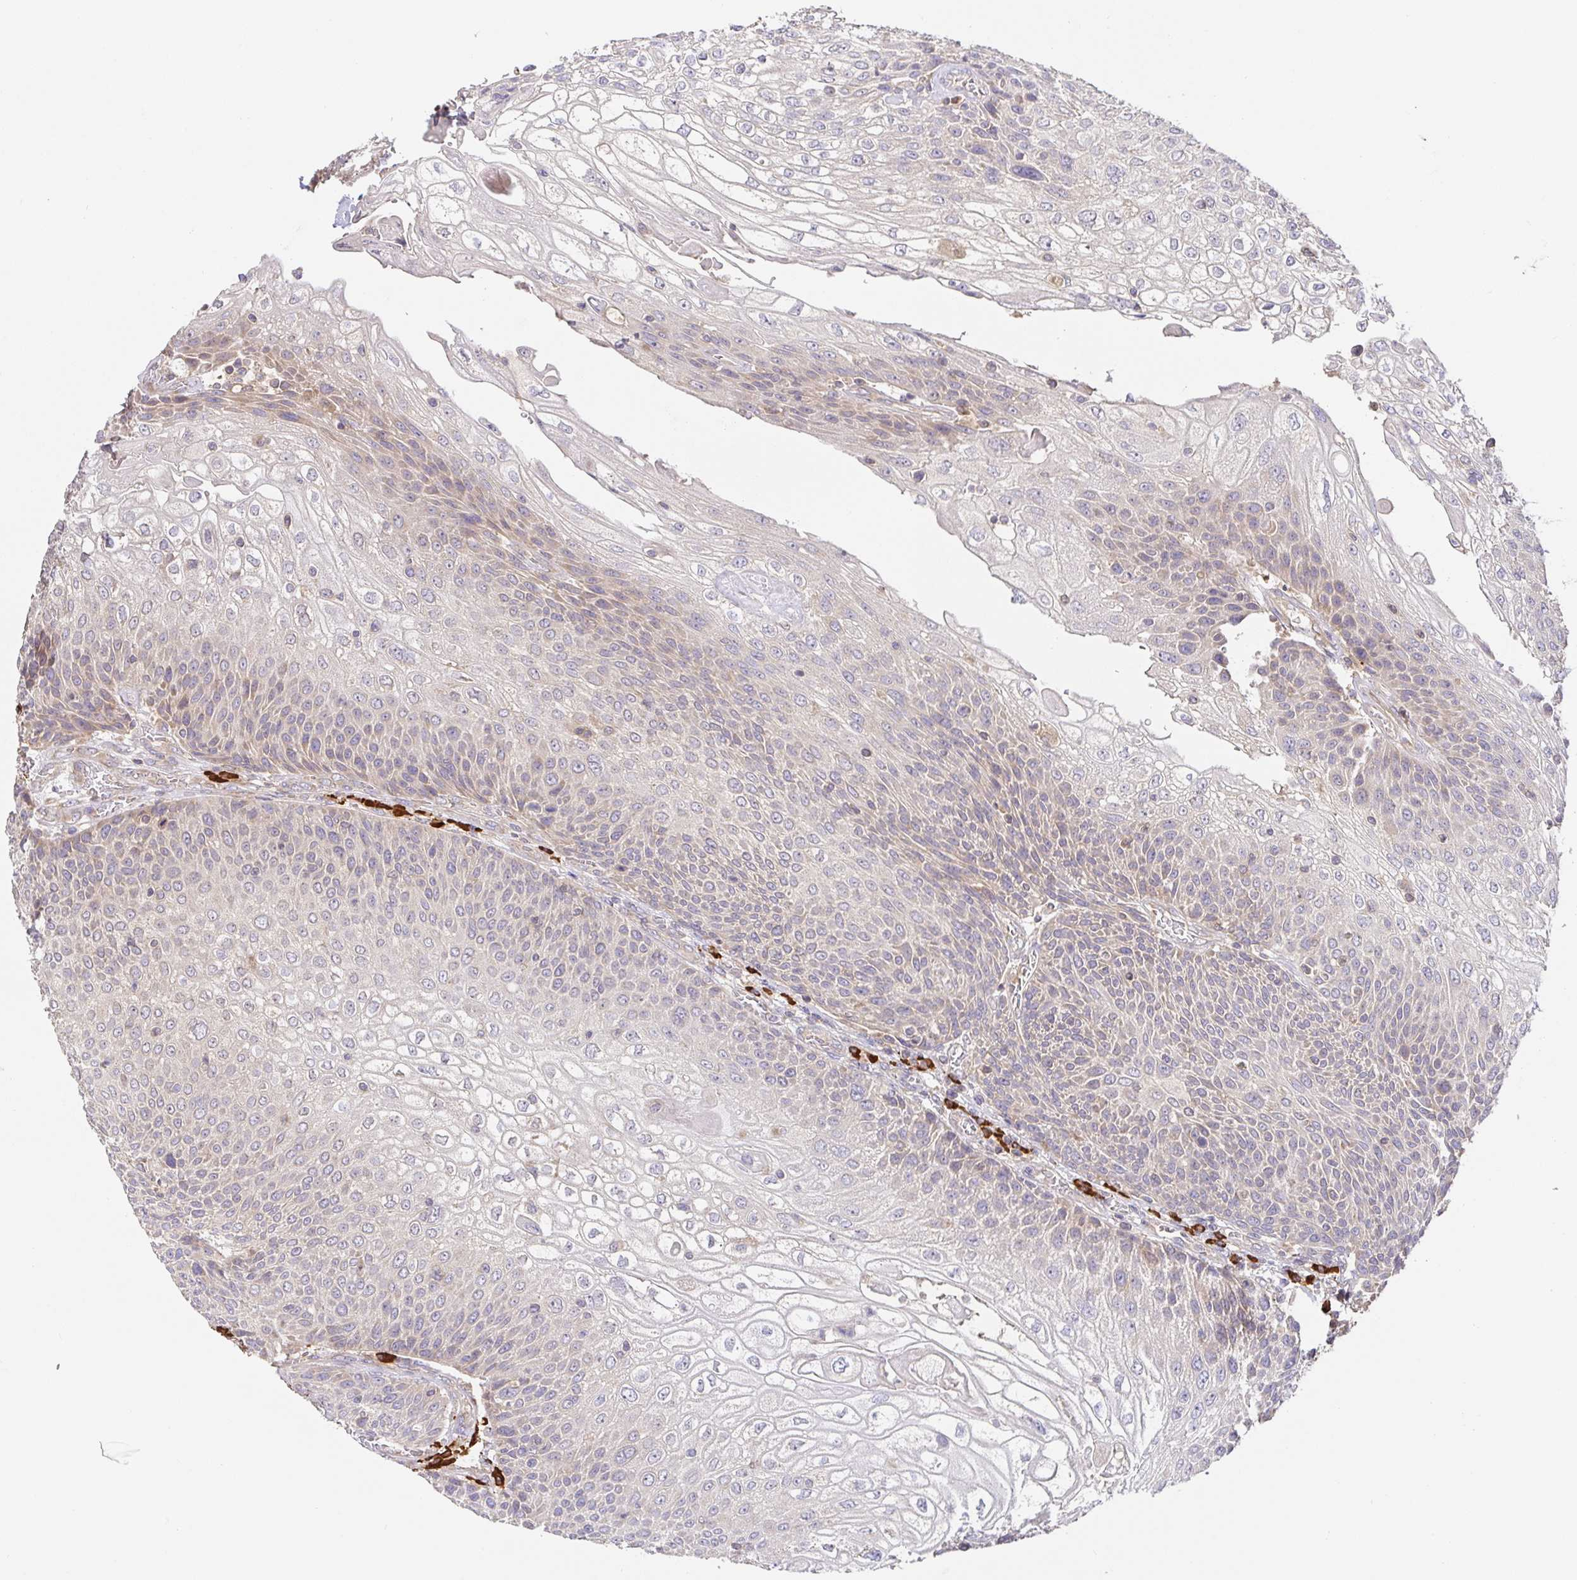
{"staining": {"intensity": "negative", "quantity": "none", "location": "none"}, "tissue": "urothelial cancer", "cell_type": "Tumor cells", "image_type": "cancer", "snomed": [{"axis": "morphology", "description": "Urothelial carcinoma, High grade"}, {"axis": "topography", "description": "Urinary bladder"}], "caption": "IHC micrograph of human urothelial carcinoma (high-grade) stained for a protein (brown), which shows no expression in tumor cells.", "gene": "HAGH", "patient": {"sex": "female", "age": 70}}